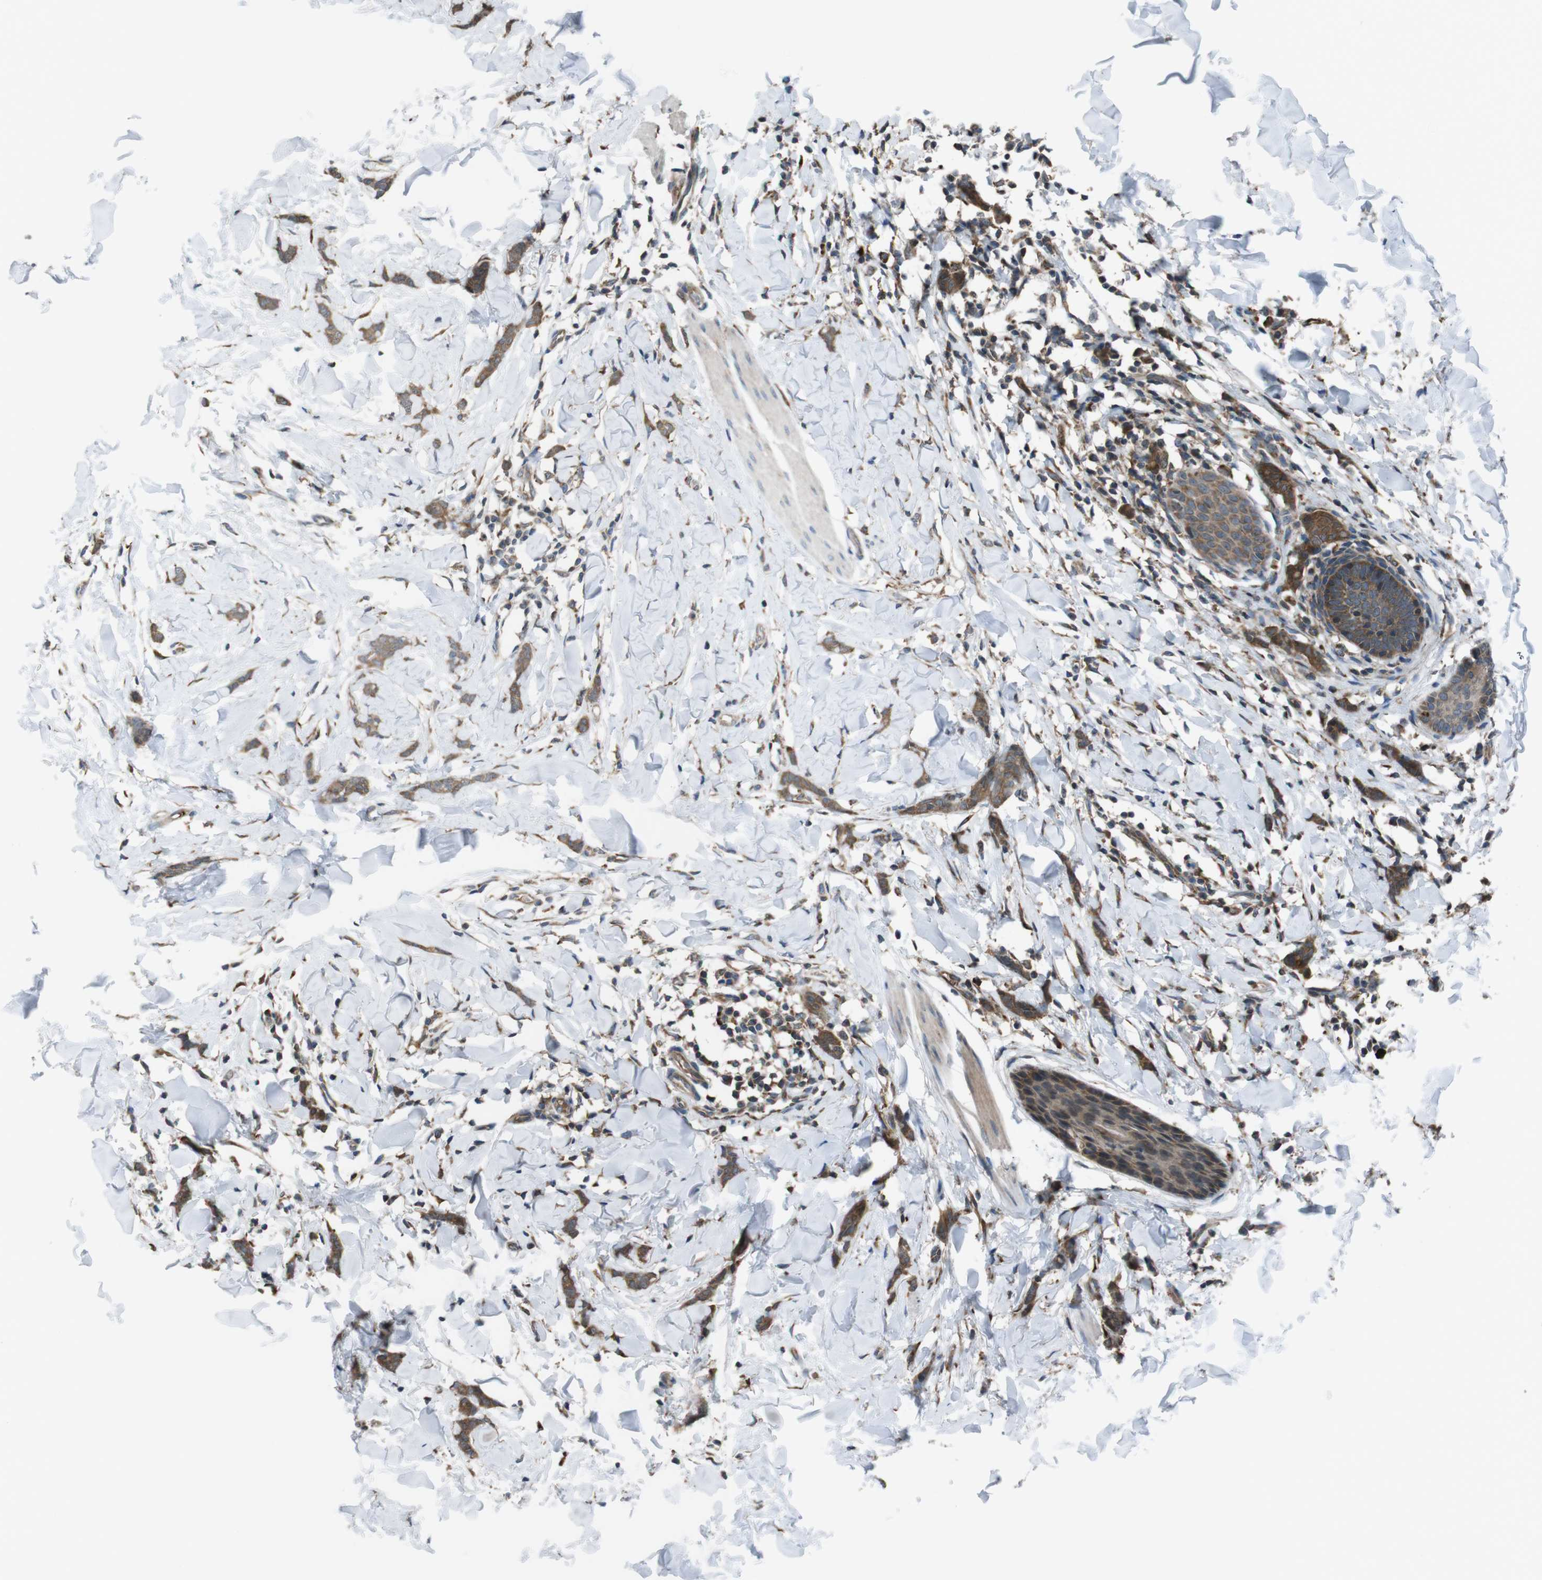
{"staining": {"intensity": "moderate", "quantity": ">75%", "location": "cytoplasmic/membranous"}, "tissue": "breast cancer", "cell_type": "Tumor cells", "image_type": "cancer", "snomed": [{"axis": "morphology", "description": "Lobular carcinoma"}, {"axis": "topography", "description": "Skin"}, {"axis": "topography", "description": "Breast"}], "caption": "Breast cancer stained for a protein (brown) reveals moderate cytoplasmic/membranous positive positivity in about >75% of tumor cells.", "gene": "SSR3", "patient": {"sex": "female", "age": 46}}